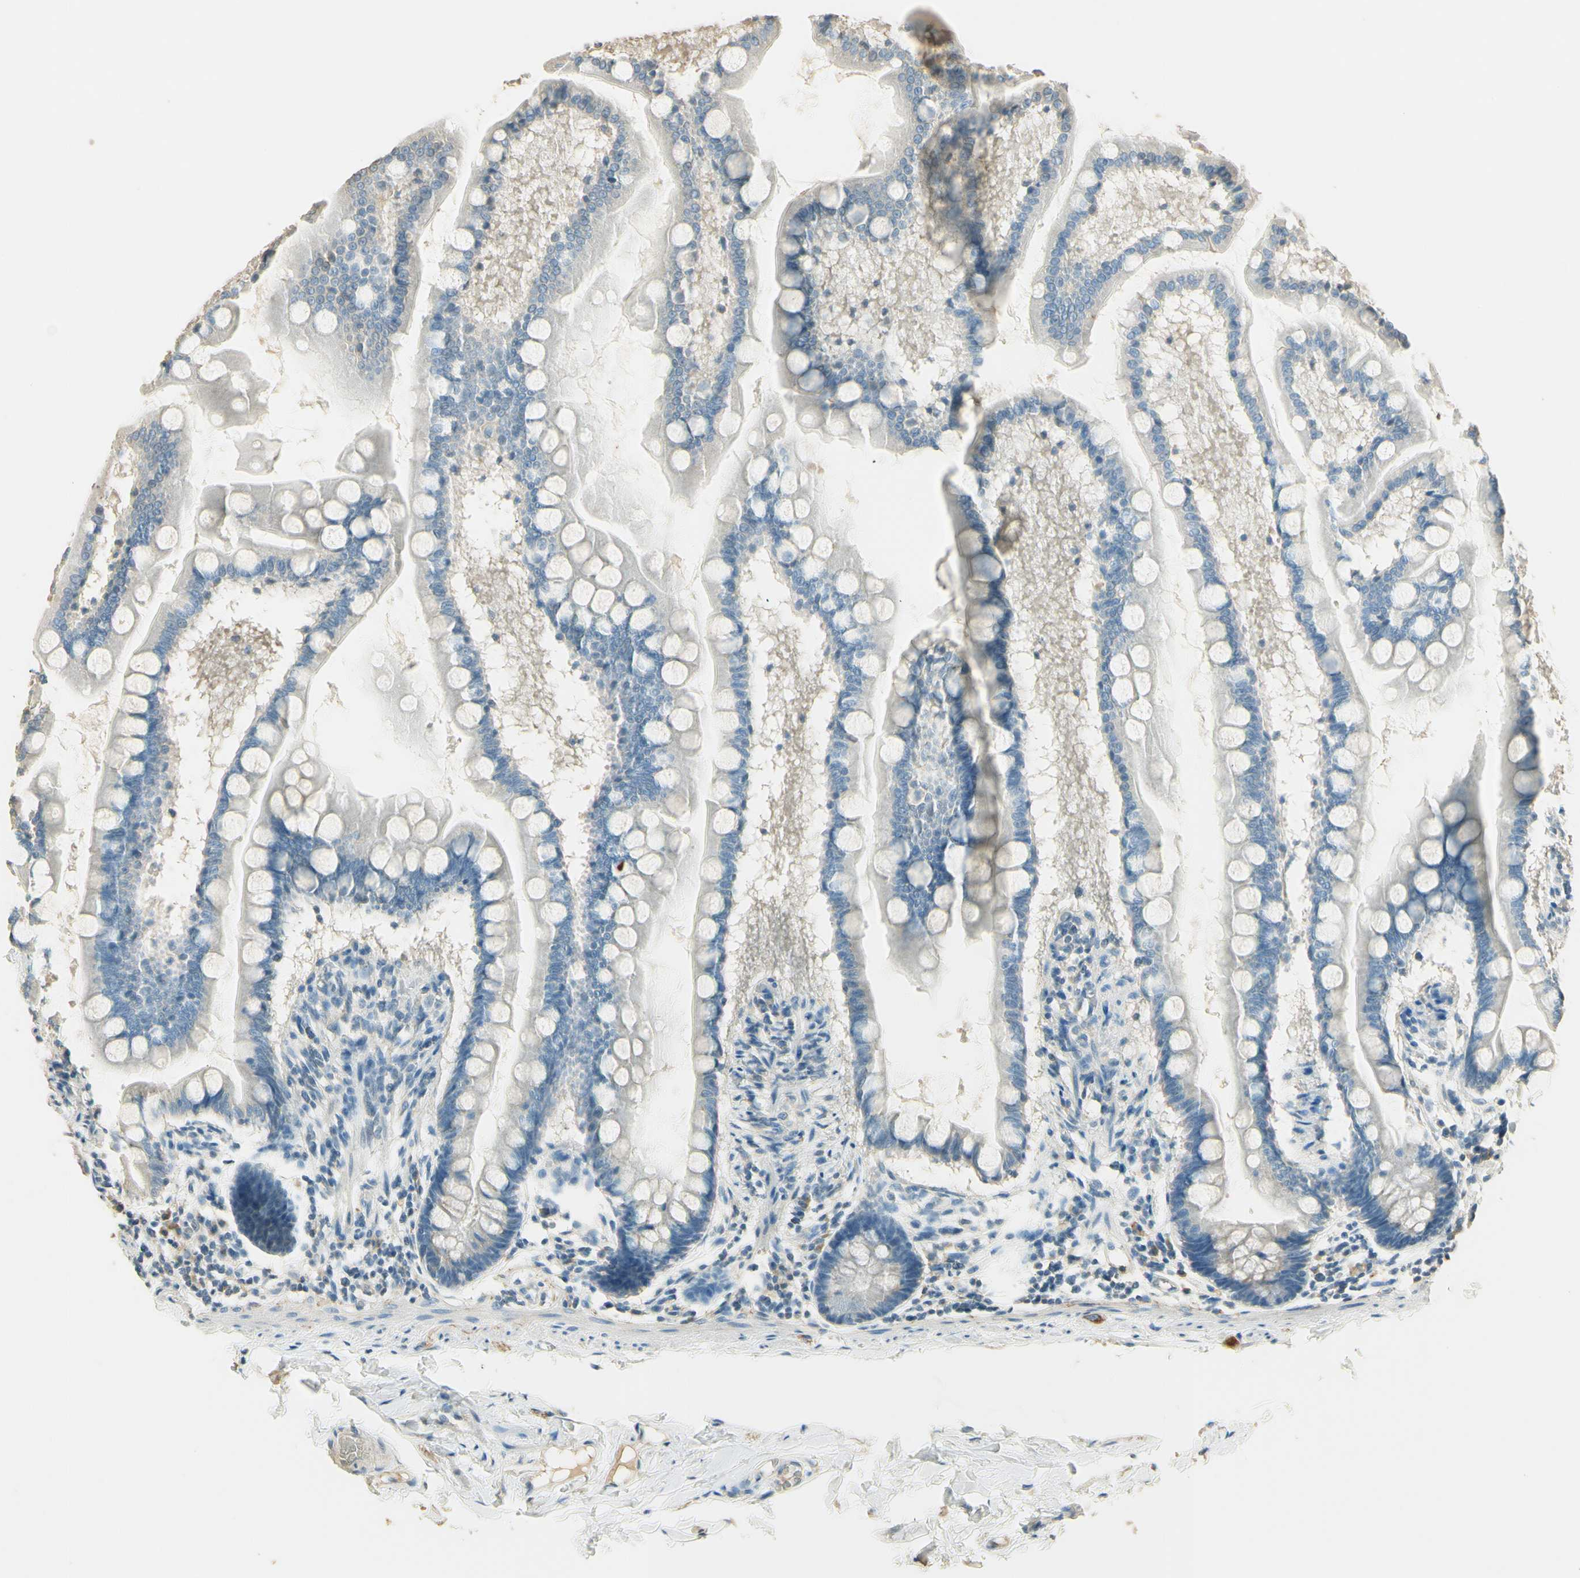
{"staining": {"intensity": "weak", "quantity": "<25%", "location": "cytoplasmic/membranous"}, "tissue": "small intestine", "cell_type": "Glandular cells", "image_type": "normal", "snomed": [{"axis": "morphology", "description": "Normal tissue, NOS"}, {"axis": "topography", "description": "Small intestine"}], "caption": "This histopathology image is of unremarkable small intestine stained with IHC to label a protein in brown with the nuclei are counter-stained blue. There is no staining in glandular cells.", "gene": "UXS1", "patient": {"sex": "male", "age": 41}}